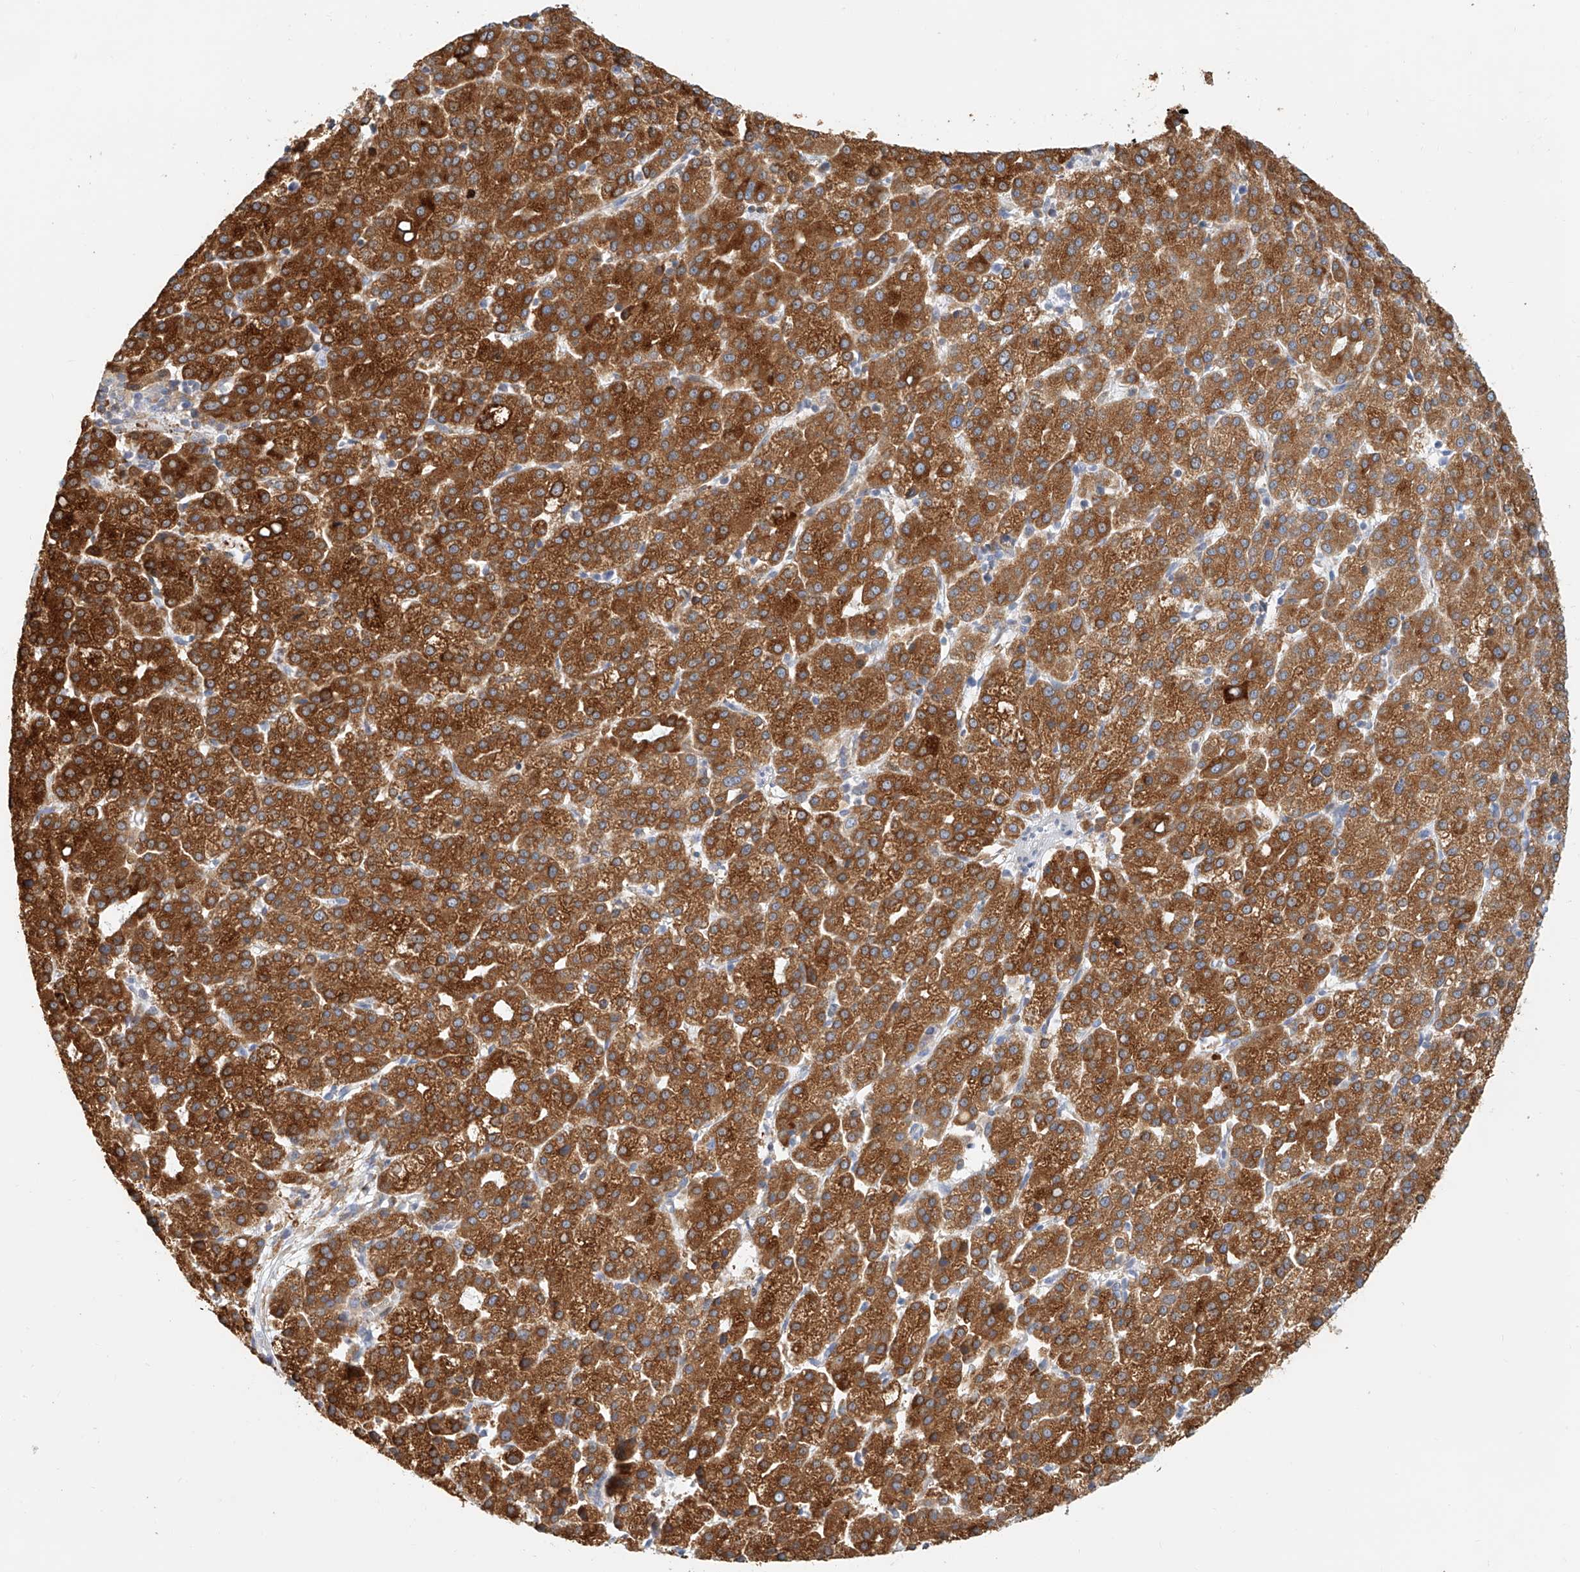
{"staining": {"intensity": "strong", "quantity": ">75%", "location": "cytoplasmic/membranous"}, "tissue": "liver cancer", "cell_type": "Tumor cells", "image_type": "cancer", "snomed": [{"axis": "morphology", "description": "Carcinoma, Hepatocellular, NOS"}, {"axis": "topography", "description": "Liver"}], "caption": "Approximately >75% of tumor cells in liver hepatocellular carcinoma show strong cytoplasmic/membranous protein staining as visualized by brown immunohistochemical staining.", "gene": "DHRS7", "patient": {"sex": "female", "age": 58}}